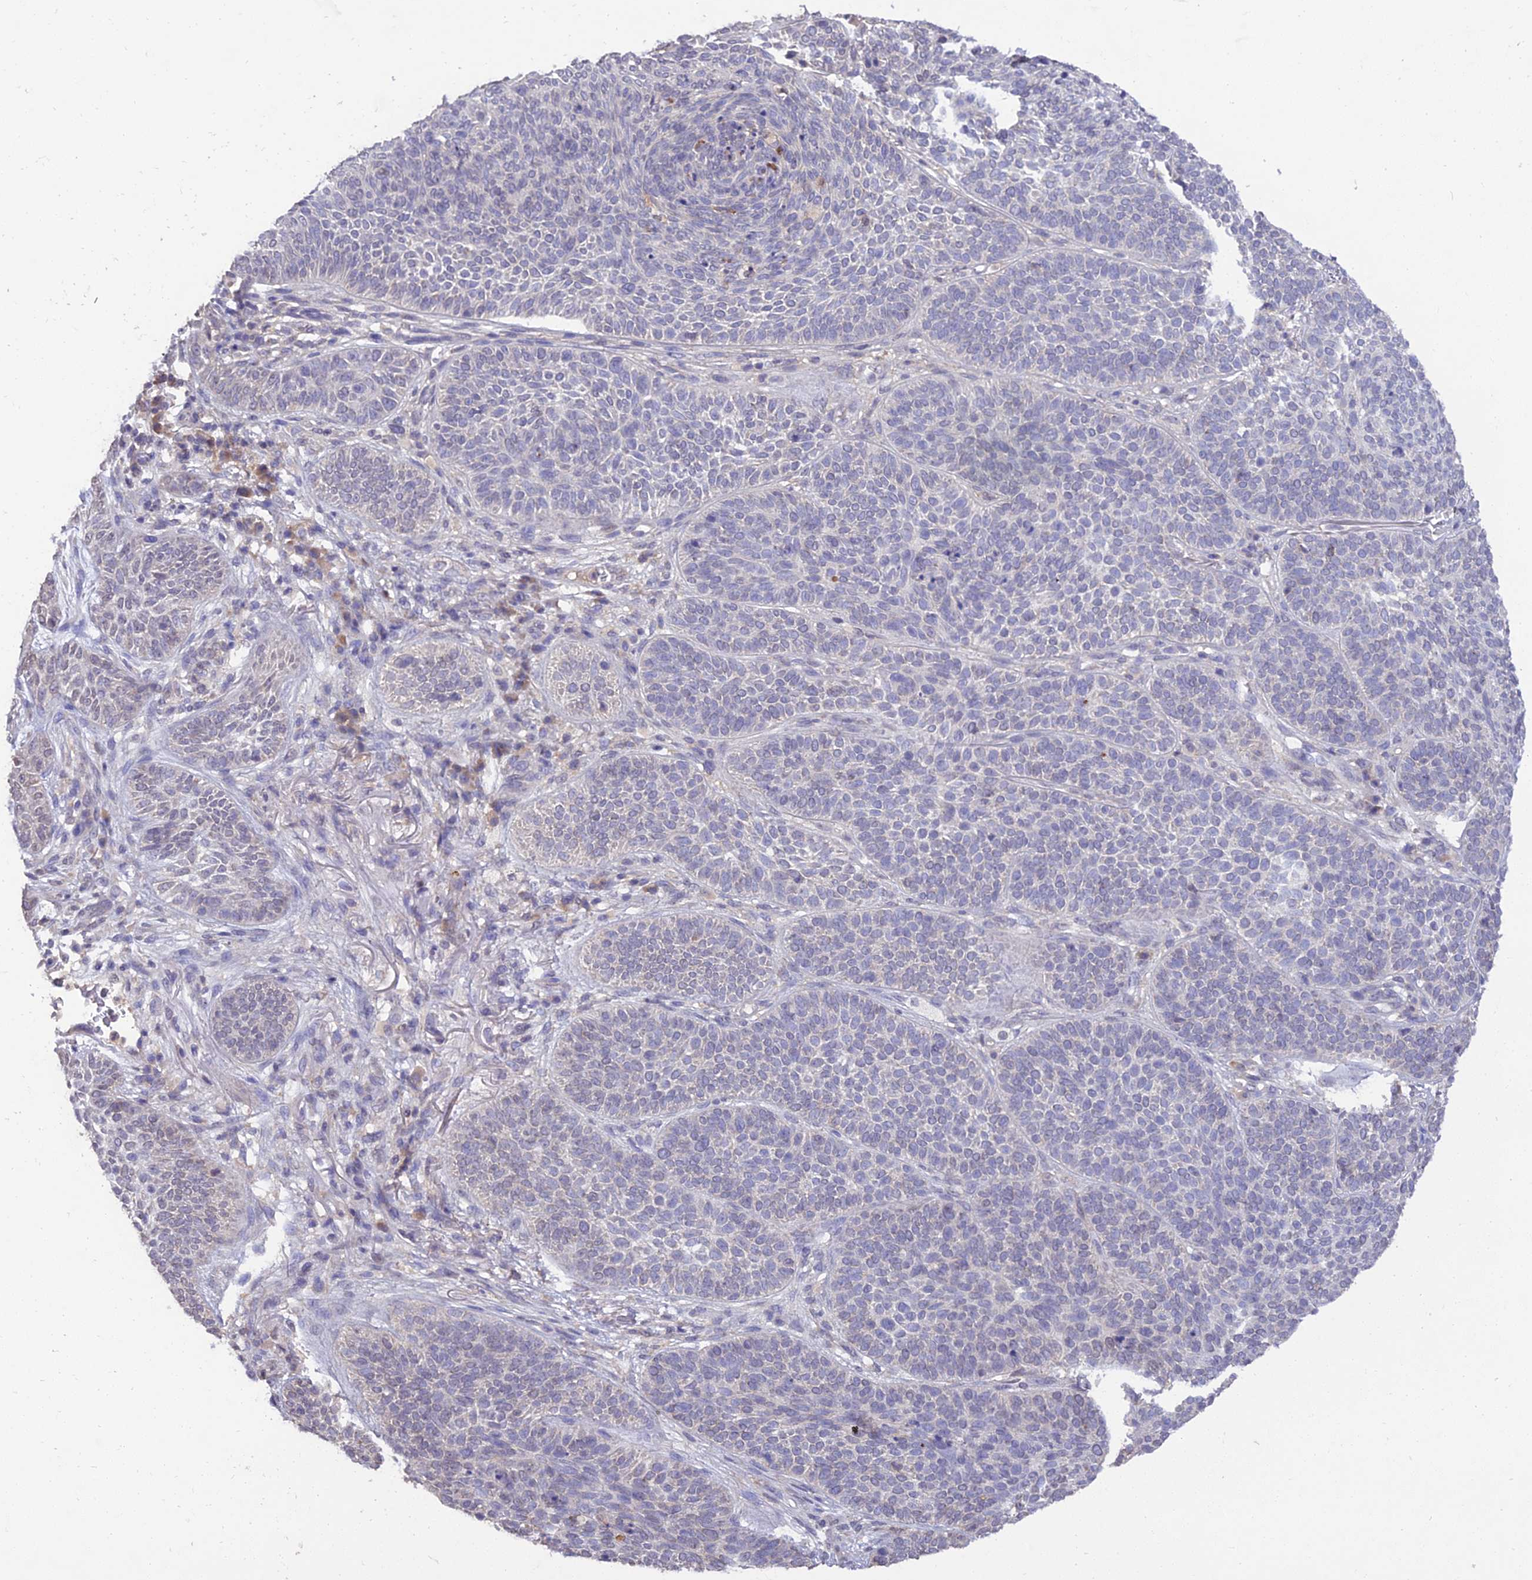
{"staining": {"intensity": "negative", "quantity": "none", "location": "none"}, "tissue": "skin cancer", "cell_type": "Tumor cells", "image_type": "cancer", "snomed": [{"axis": "morphology", "description": "Basal cell carcinoma"}, {"axis": "topography", "description": "Skin"}], "caption": "IHC photomicrograph of skin basal cell carcinoma stained for a protein (brown), which reveals no staining in tumor cells.", "gene": "PGK1", "patient": {"sex": "male", "age": 85}}